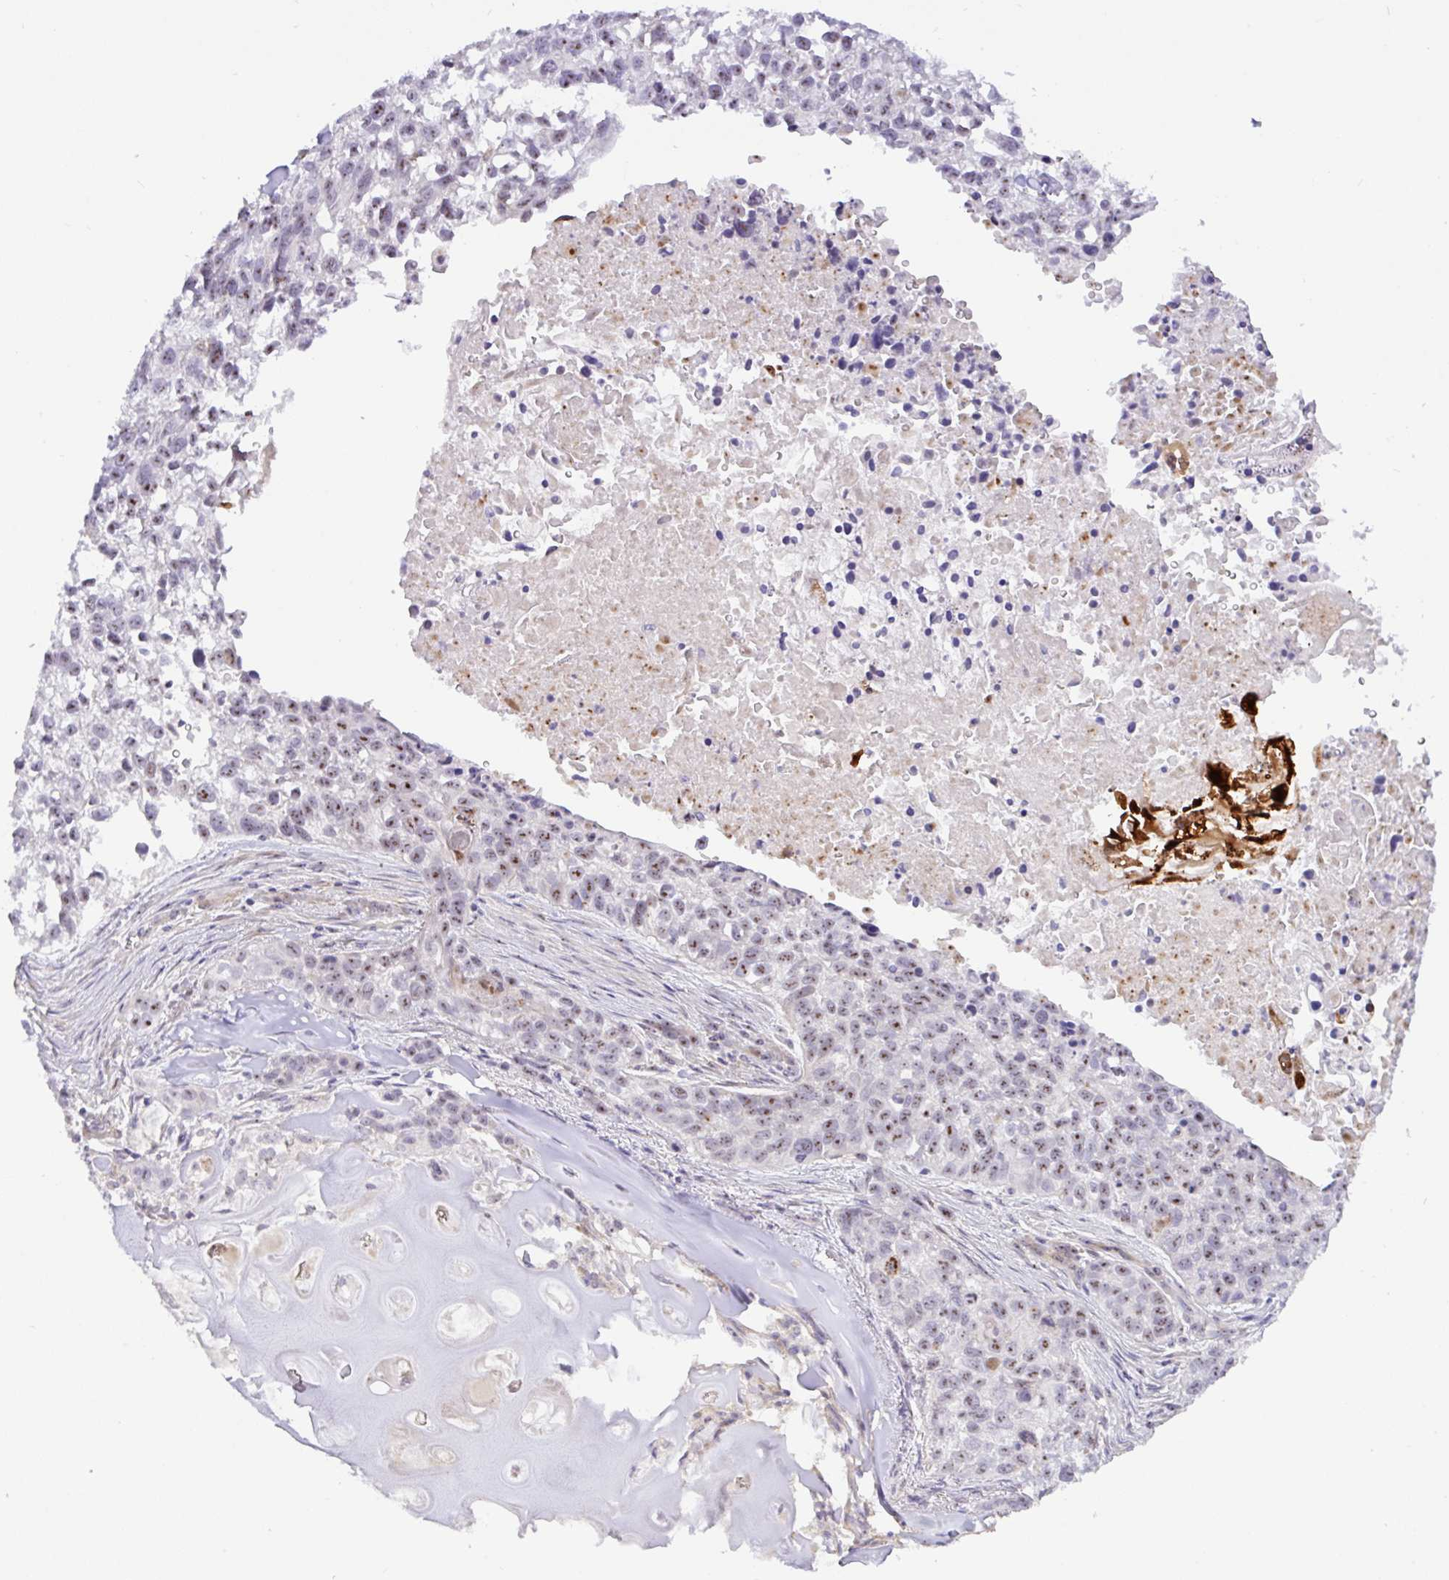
{"staining": {"intensity": "moderate", "quantity": "25%-75%", "location": "nuclear"}, "tissue": "lung cancer", "cell_type": "Tumor cells", "image_type": "cancer", "snomed": [{"axis": "morphology", "description": "Squamous cell carcinoma, NOS"}, {"axis": "topography", "description": "Lung"}], "caption": "Moderate nuclear protein expression is appreciated in about 25%-75% of tumor cells in lung cancer.", "gene": "MXRA8", "patient": {"sex": "male", "age": 74}}